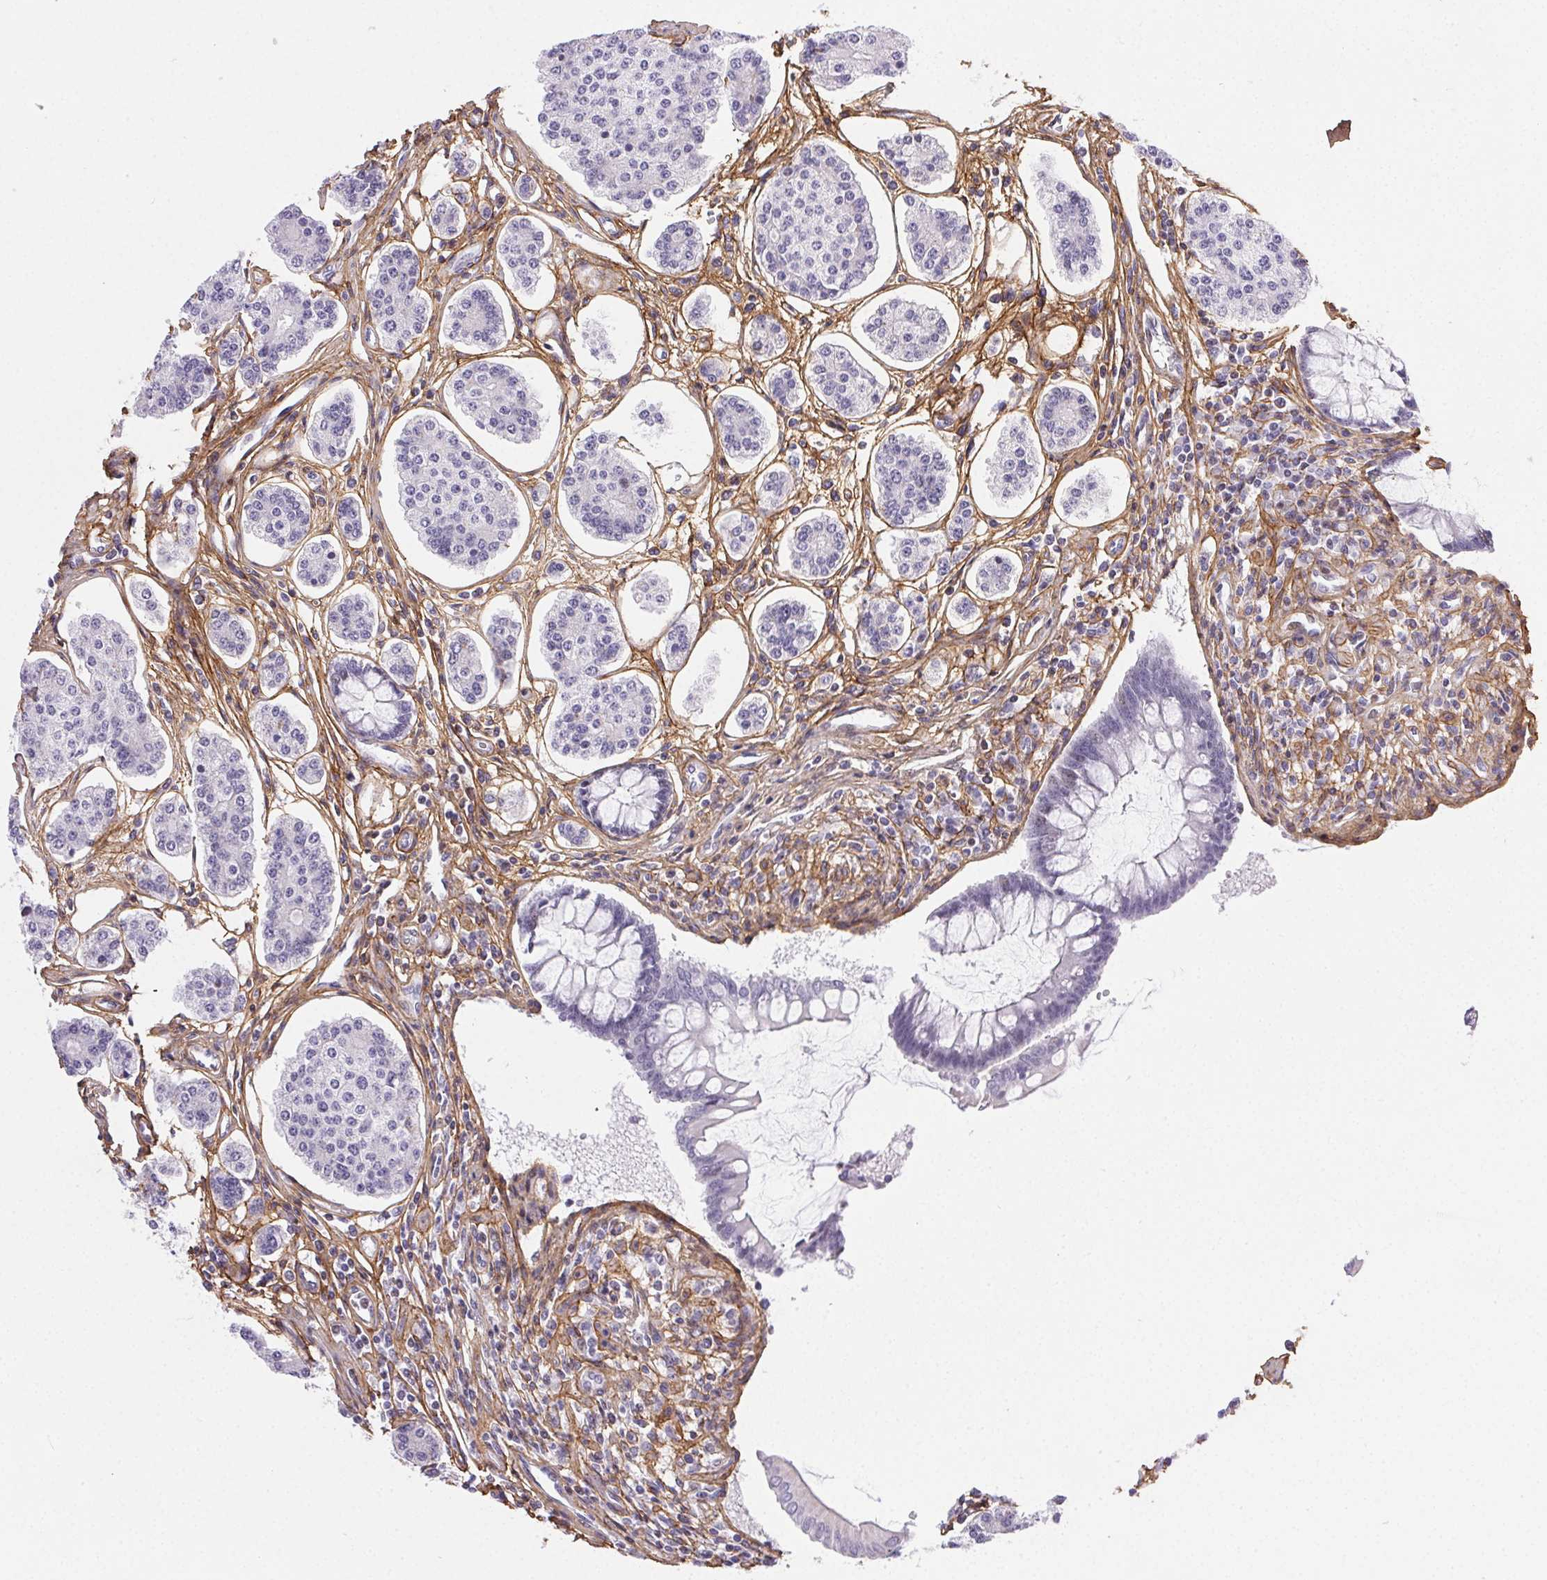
{"staining": {"intensity": "negative", "quantity": "none", "location": "none"}, "tissue": "carcinoid", "cell_type": "Tumor cells", "image_type": "cancer", "snomed": [{"axis": "morphology", "description": "Carcinoid, malignant, NOS"}, {"axis": "topography", "description": "Small intestine"}], "caption": "A micrograph of malignant carcinoid stained for a protein shows no brown staining in tumor cells.", "gene": "PDZD2", "patient": {"sex": "female", "age": 65}}